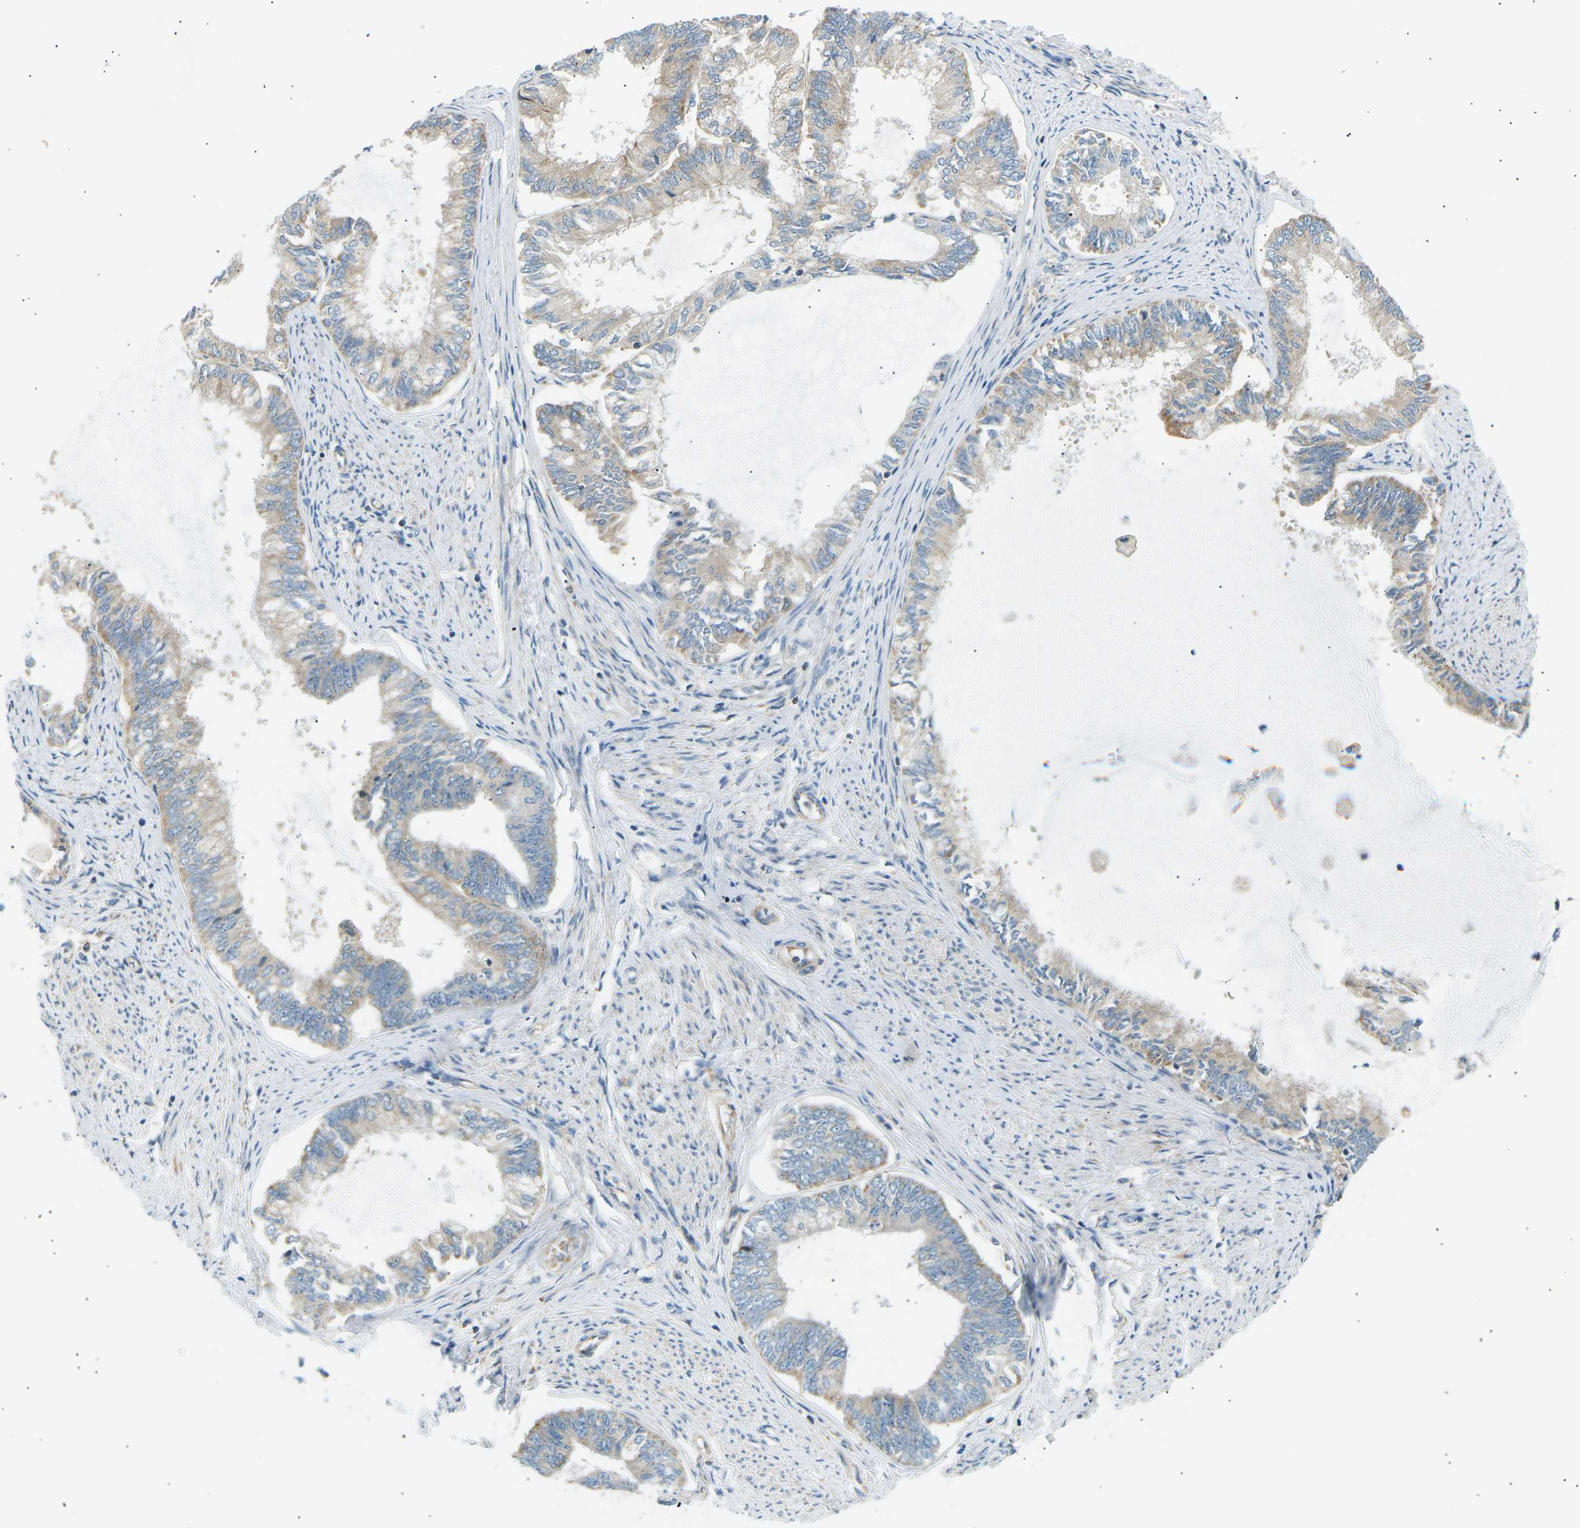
{"staining": {"intensity": "weak", "quantity": "25%-75%", "location": "cytoplasmic/membranous"}, "tissue": "endometrial cancer", "cell_type": "Tumor cells", "image_type": "cancer", "snomed": [{"axis": "morphology", "description": "Adenocarcinoma, NOS"}, {"axis": "topography", "description": "Endometrium"}], "caption": "A brown stain highlights weak cytoplasmic/membranous staining of a protein in endometrial adenocarcinoma tumor cells.", "gene": "TBC1D8", "patient": {"sex": "female", "age": 86}}